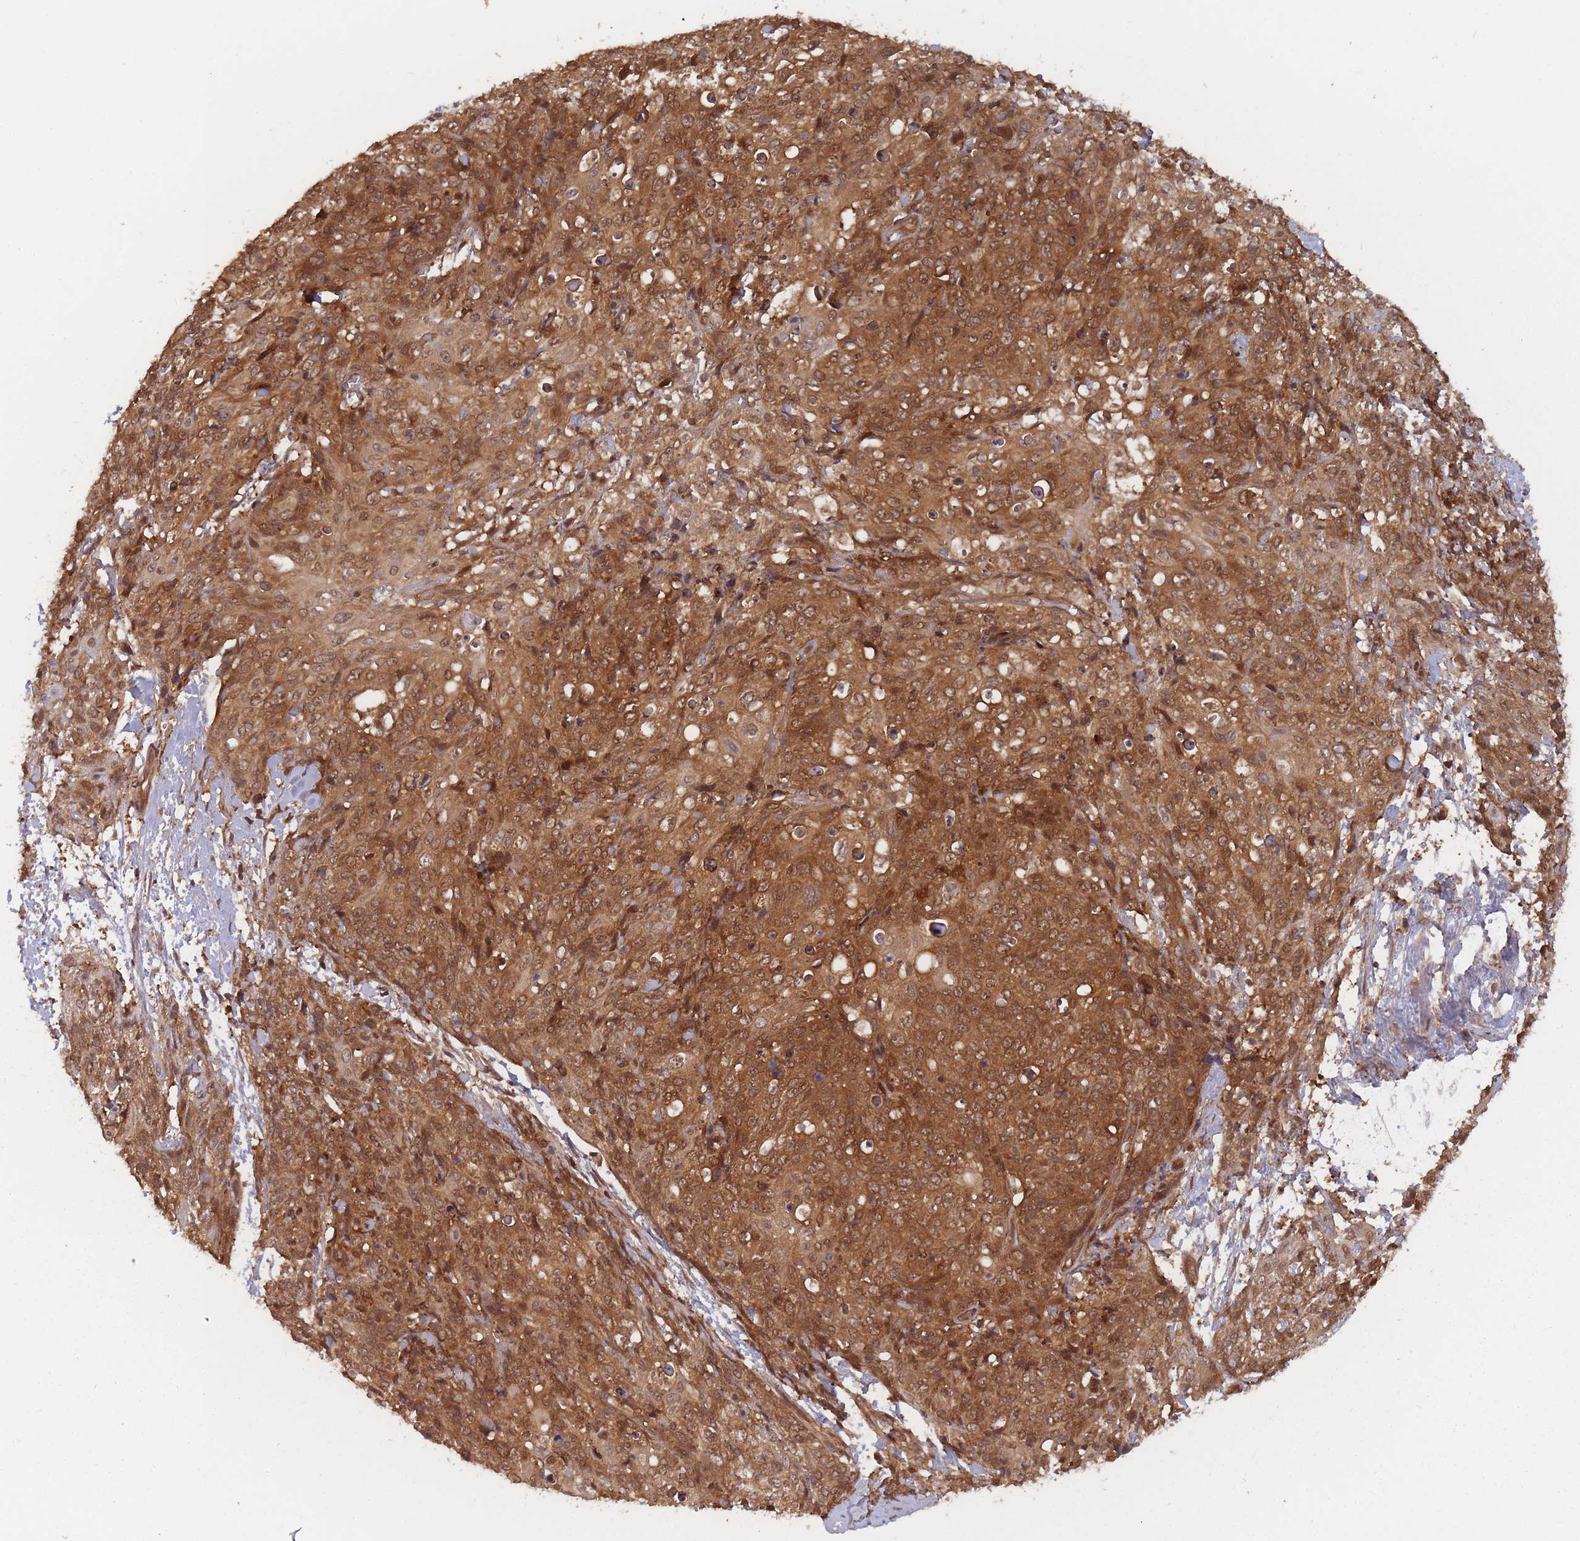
{"staining": {"intensity": "moderate", "quantity": ">75%", "location": "cytoplasmic/membranous,nuclear"}, "tissue": "skin cancer", "cell_type": "Tumor cells", "image_type": "cancer", "snomed": [{"axis": "morphology", "description": "Squamous cell carcinoma, NOS"}, {"axis": "topography", "description": "Skin"}, {"axis": "topography", "description": "Vulva"}], "caption": "Moderate cytoplasmic/membranous and nuclear protein positivity is present in approximately >75% of tumor cells in skin squamous cell carcinoma.", "gene": "PPP6R3", "patient": {"sex": "female", "age": 85}}